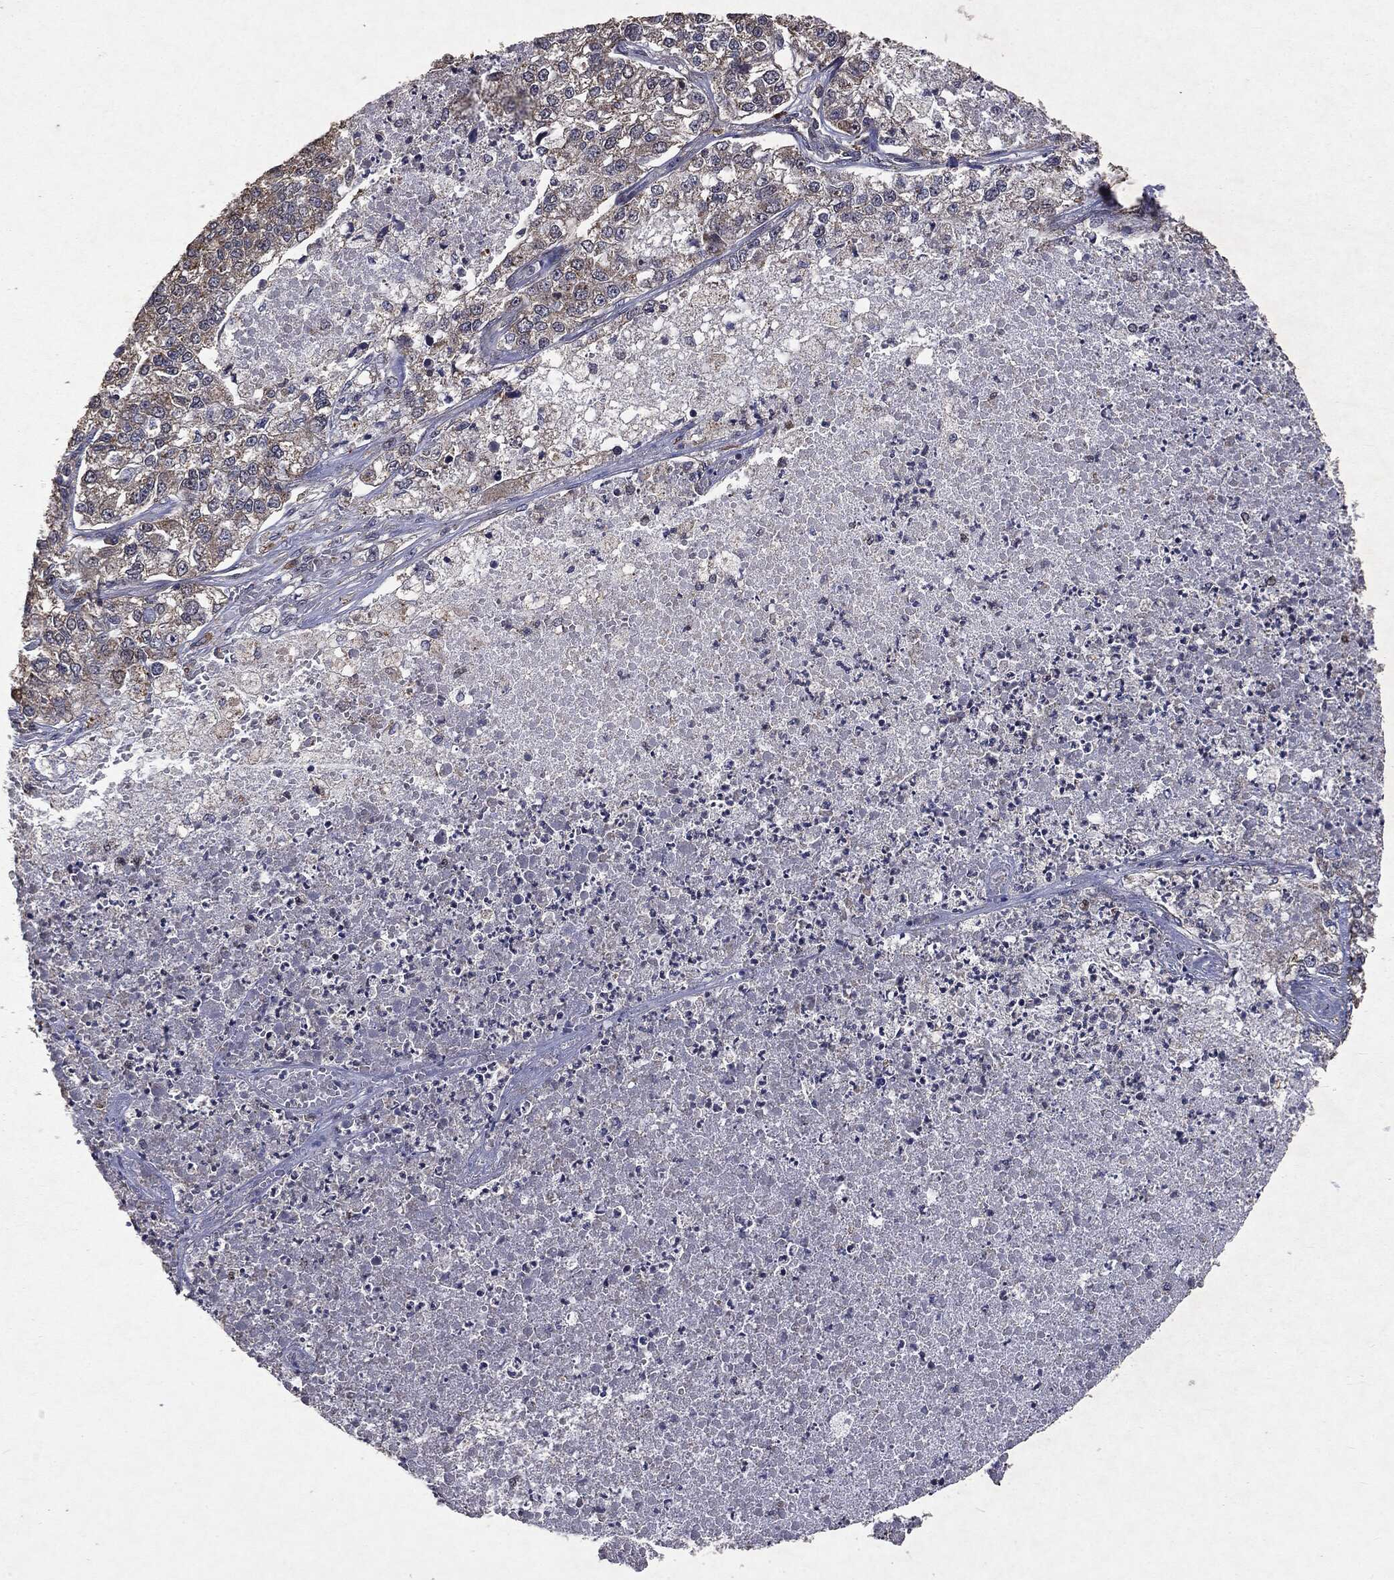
{"staining": {"intensity": "negative", "quantity": "none", "location": "none"}, "tissue": "lung cancer", "cell_type": "Tumor cells", "image_type": "cancer", "snomed": [{"axis": "morphology", "description": "Adenocarcinoma, NOS"}, {"axis": "topography", "description": "Lung"}], "caption": "Tumor cells are negative for protein expression in human lung cancer (adenocarcinoma).", "gene": "PTEN", "patient": {"sex": "male", "age": 49}}